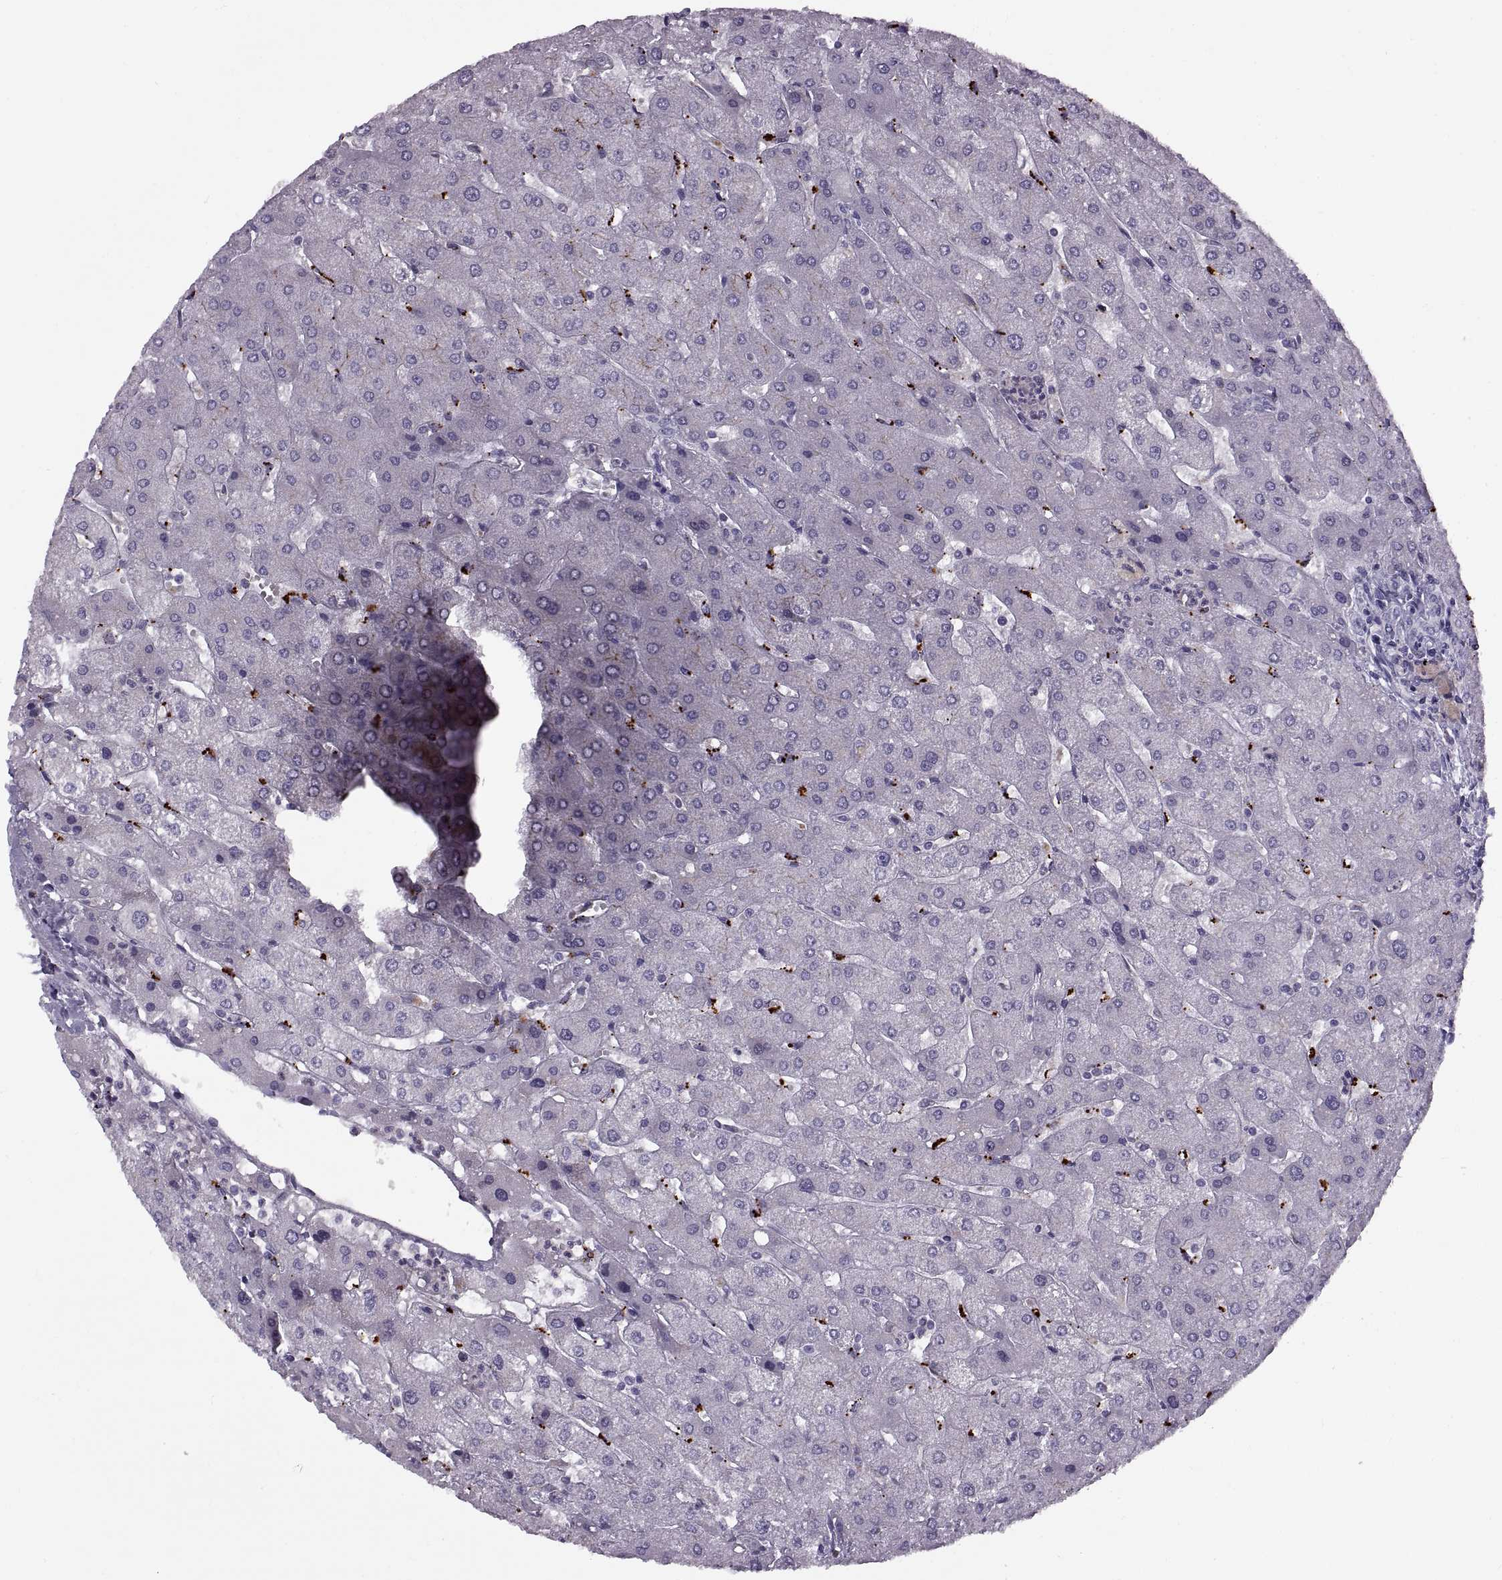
{"staining": {"intensity": "negative", "quantity": "none", "location": "none"}, "tissue": "liver", "cell_type": "Cholangiocytes", "image_type": "normal", "snomed": [{"axis": "morphology", "description": "Normal tissue, NOS"}, {"axis": "topography", "description": "Liver"}], "caption": "Immunohistochemistry of unremarkable human liver demonstrates no staining in cholangiocytes. The staining was performed using DAB to visualize the protein expression in brown, while the nuclei were stained in blue with hematoxylin (Magnification: 20x).", "gene": "CALCR", "patient": {"sex": "male", "age": 67}}